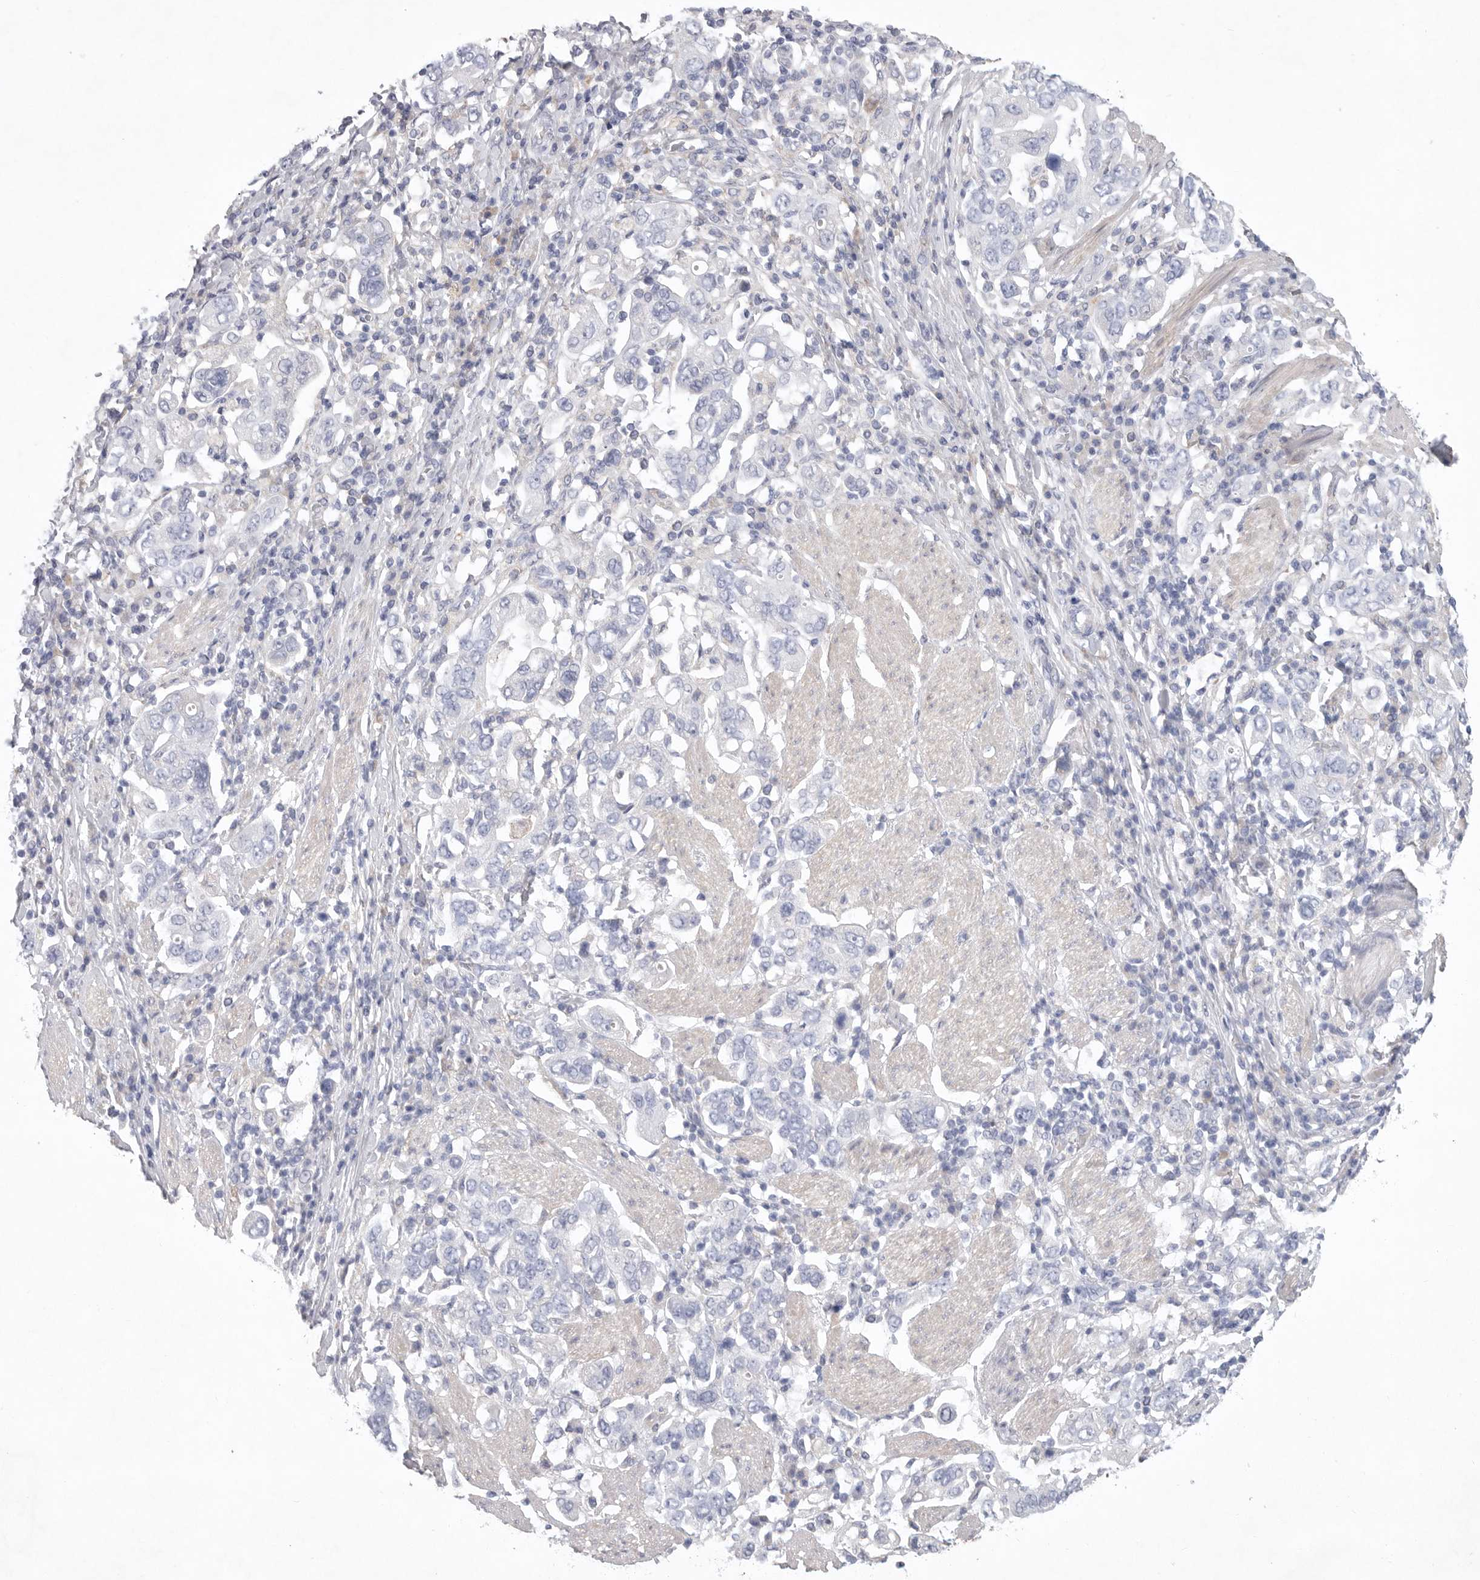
{"staining": {"intensity": "negative", "quantity": "none", "location": "none"}, "tissue": "stomach cancer", "cell_type": "Tumor cells", "image_type": "cancer", "snomed": [{"axis": "morphology", "description": "Adenocarcinoma, NOS"}, {"axis": "topography", "description": "Stomach, upper"}], "caption": "The photomicrograph reveals no significant staining in tumor cells of adenocarcinoma (stomach).", "gene": "CAMK2B", "patient": {"sex": "male", "age": 62}}